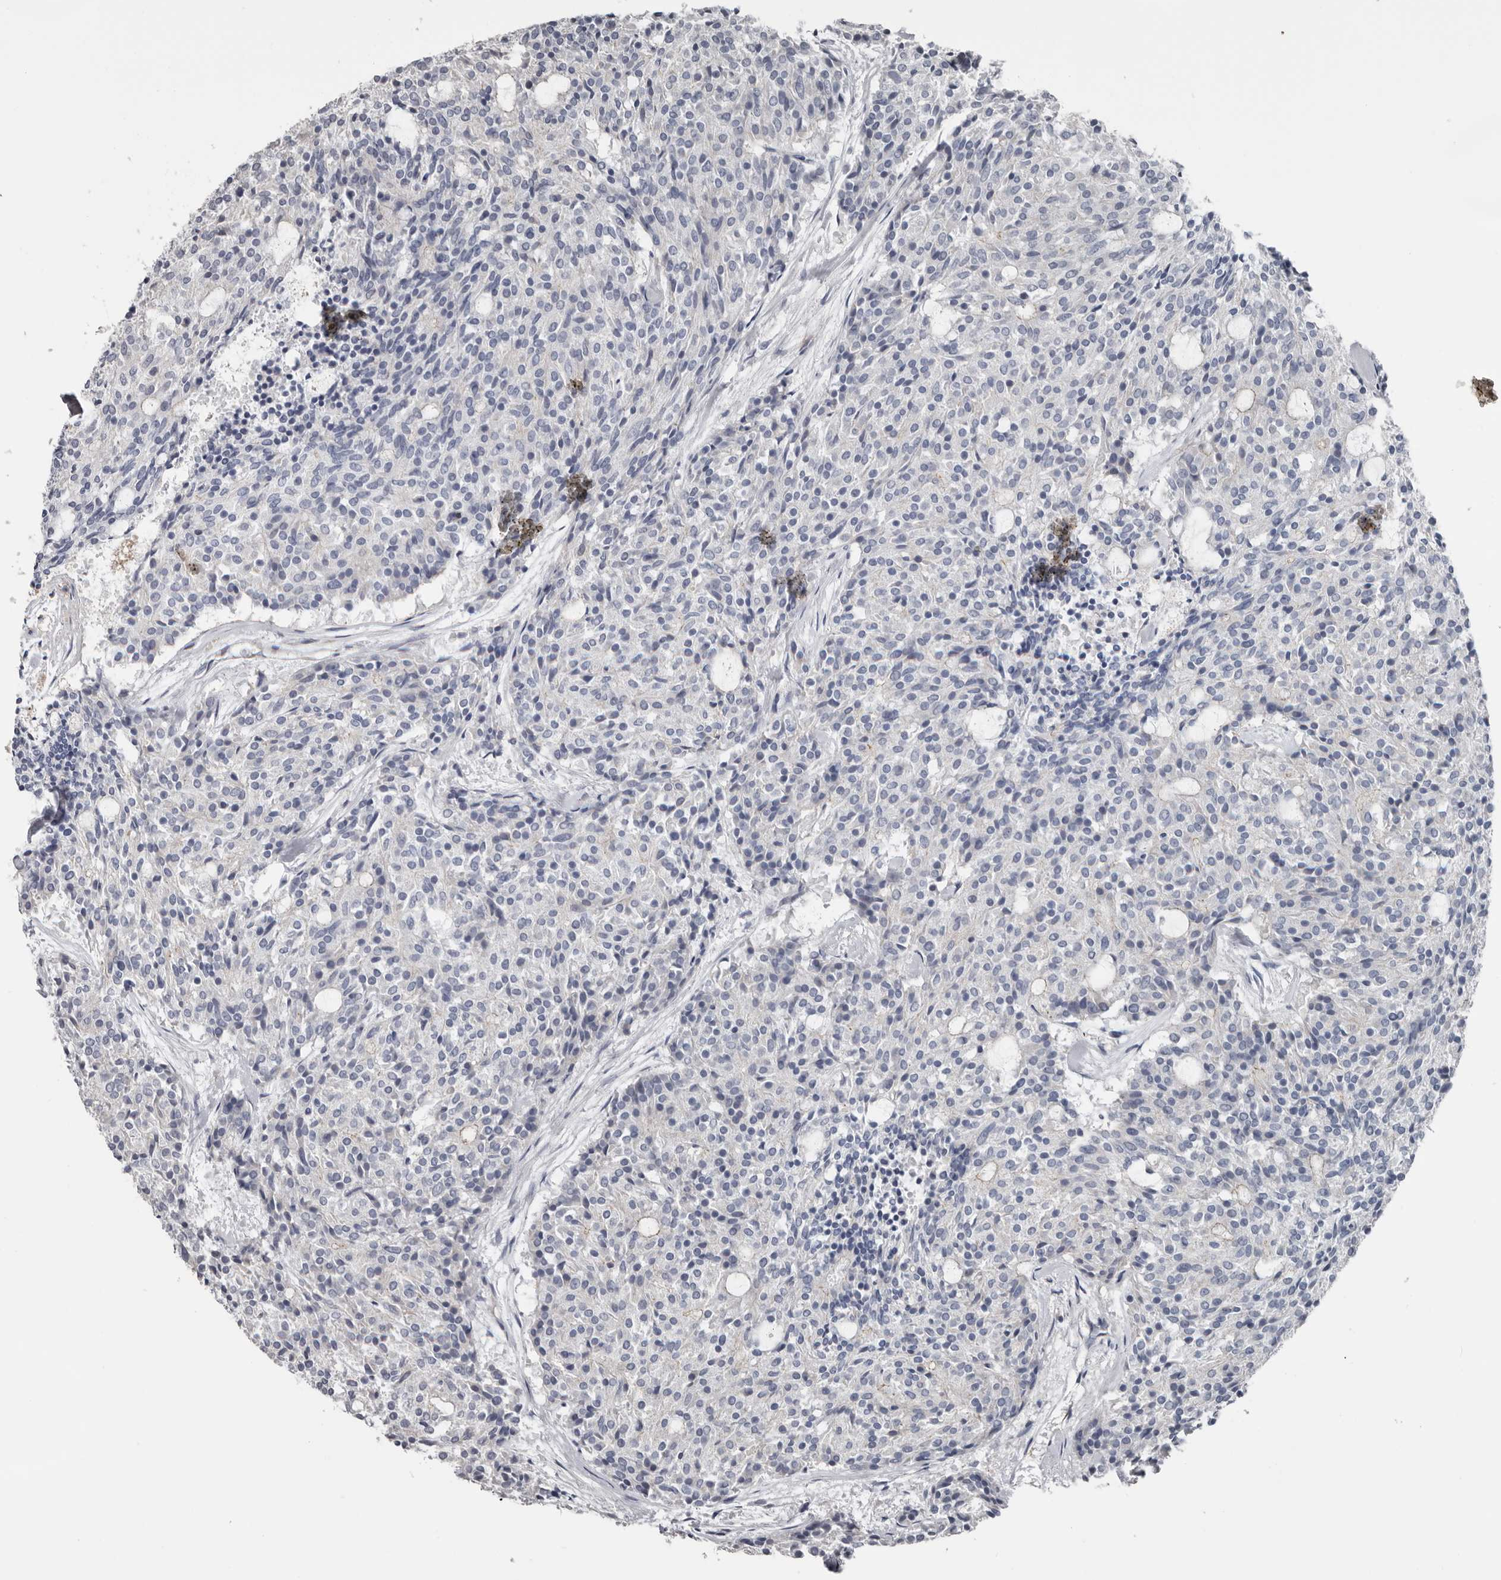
{"staining": {"intensity": "negative", "quantity": "none", "location": "none"}, "tissue": "carcinoid", "cell_type": "Tumor cells", "image_type": "cancer", "snomed": [{"axis": "morphology", "description": "Carcinoid, malignant, NOS"}, {"axis": "topography", "description": "Pancreas"}], "caption": "Protein analysis of carcinoid demonstrates no significant positivity in tumor cells.", "gene": "FABP7", "patient": {"sex": "female", "age": 54}}